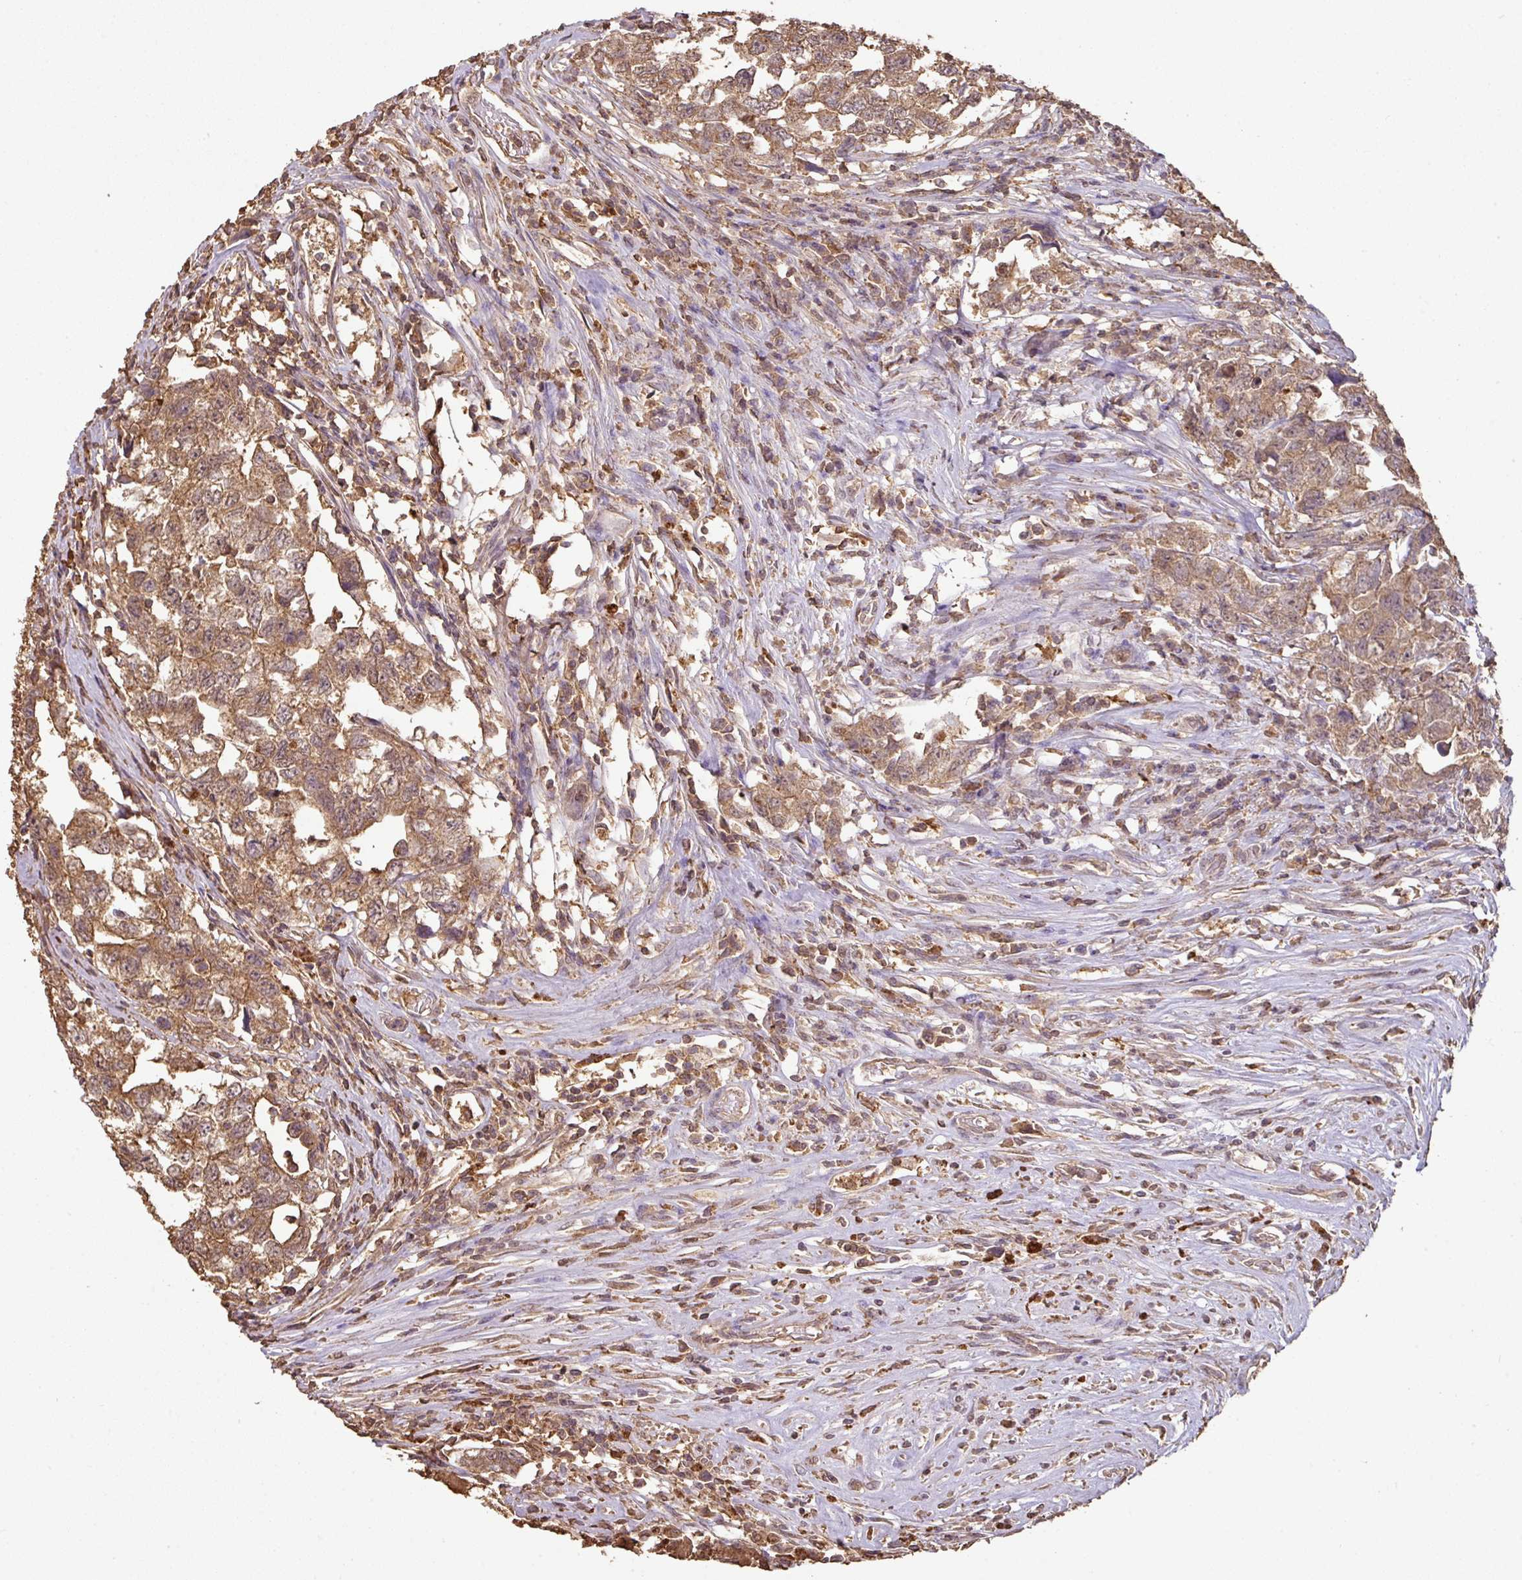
{"staining": {"intensity": "moderate", "quantity": ">75%", "location": "cytoplasmic/membranous"}, "tissue": "testis cancer", "cell_type": "Tumor cells", "image_type": "cancer", "snomed": [{"axis": "morphology", "description": "Carcinoma, Embryonal, NOS"}, {"axis": "topography", "description": "Testis"}], "caption": "The micrograph reveals immunohistochemical staining of embryonal carcinoma (testis). There is moderate cytoplasmic/membranous expression is identified in about >75% of tumor cells. (brown staining indicates protein expression, while blue staining denotes nuclei).", "gene": "ATAT1", "patient": {"sex": "male", "age": 22}}